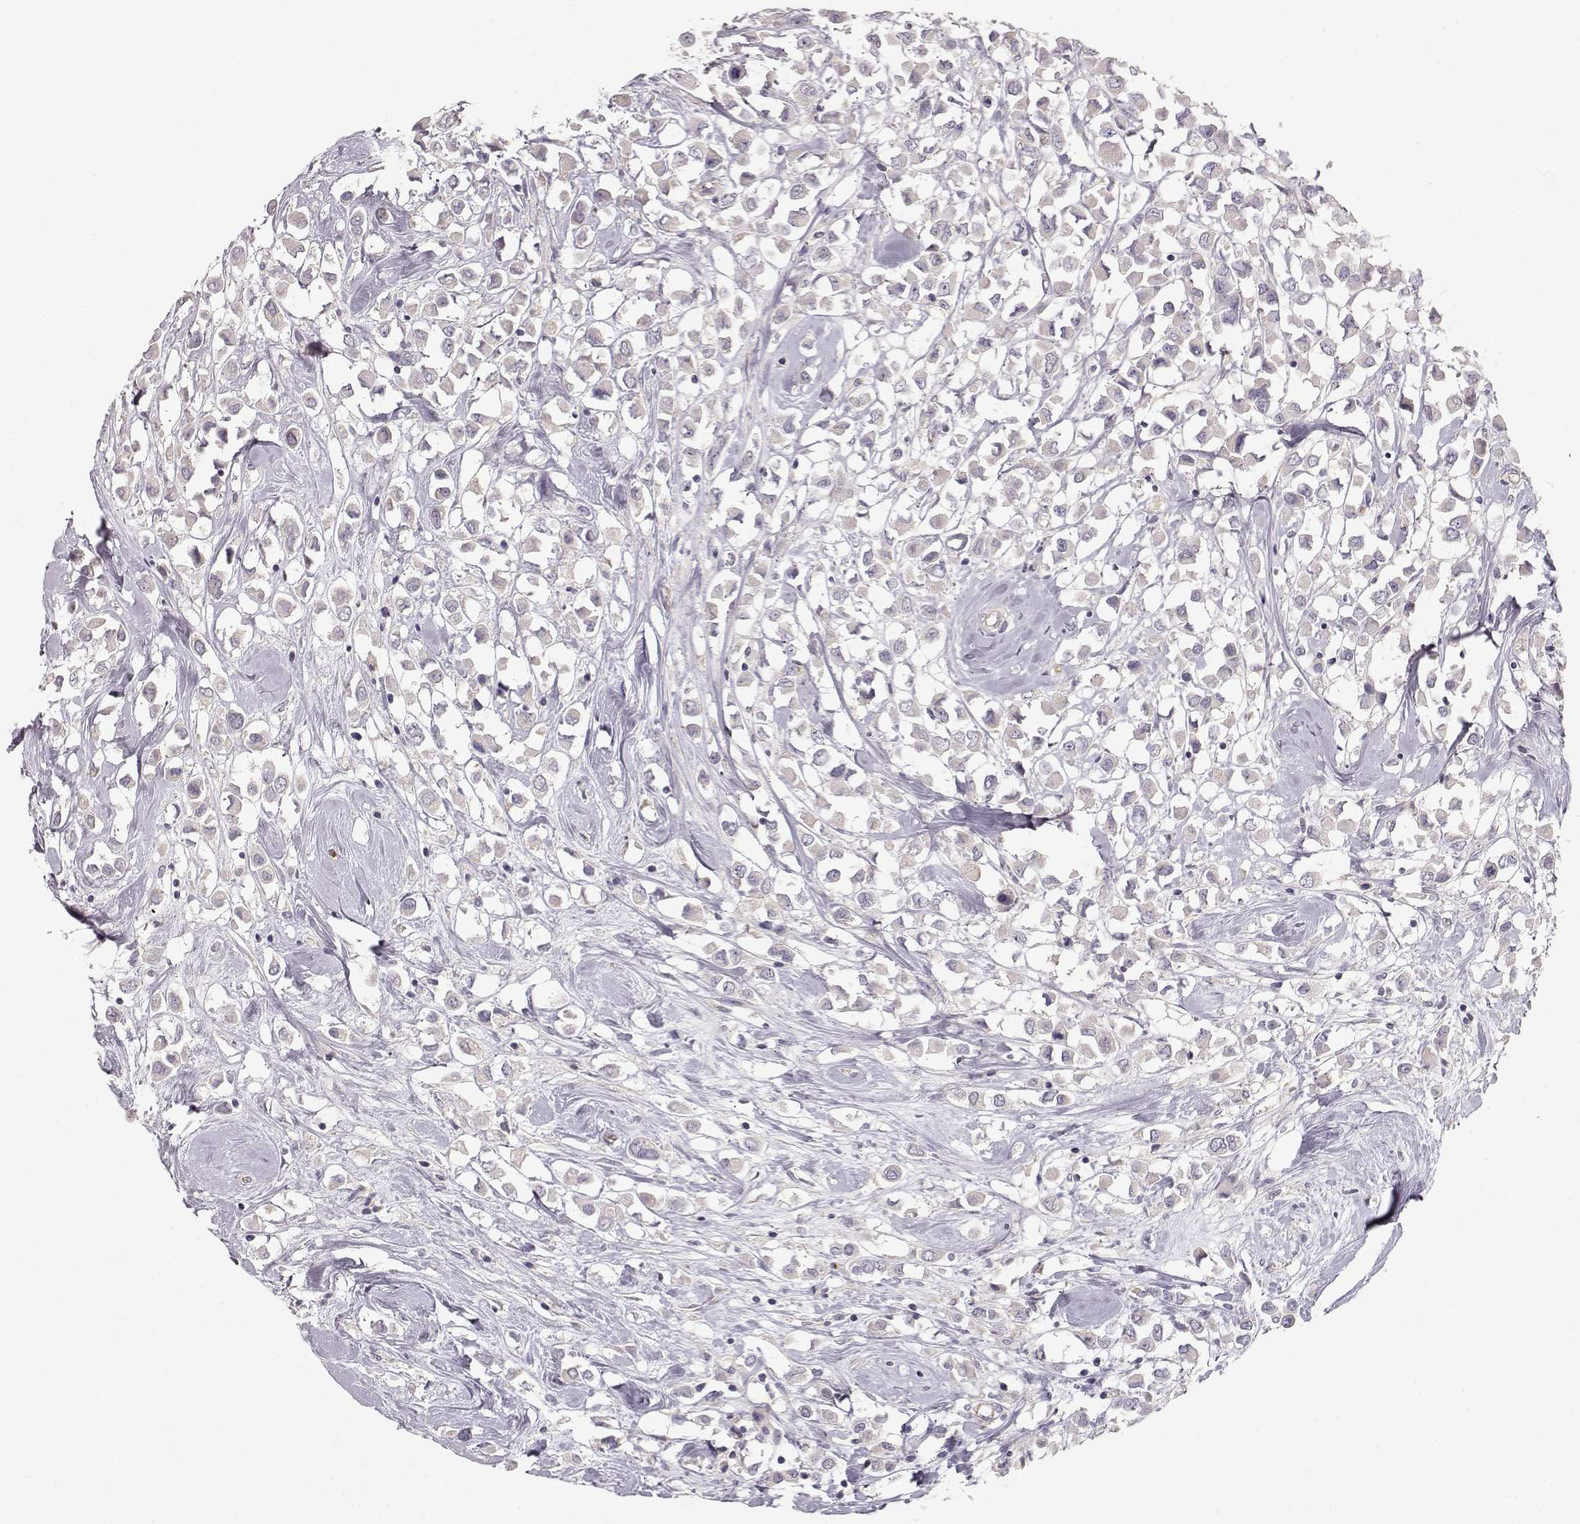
{"staining": {"intensity": "negative", "quantity": "none", "location": "none"}, "tissue": "breast cancer", "cell_type": "Tumor cells", "image_type": "cancer", "snomed": [{"axis": "morphology", "description": "Duct carcinoma"}, {"axis": "topography", "description": "Breast"}], "caption": "Immunohistochemical staining of human breast cancer demonstrates no significant staining in tumor cells.", "gene": "ARHGAP8", "patient": {"sex": "female", "age": 61}}